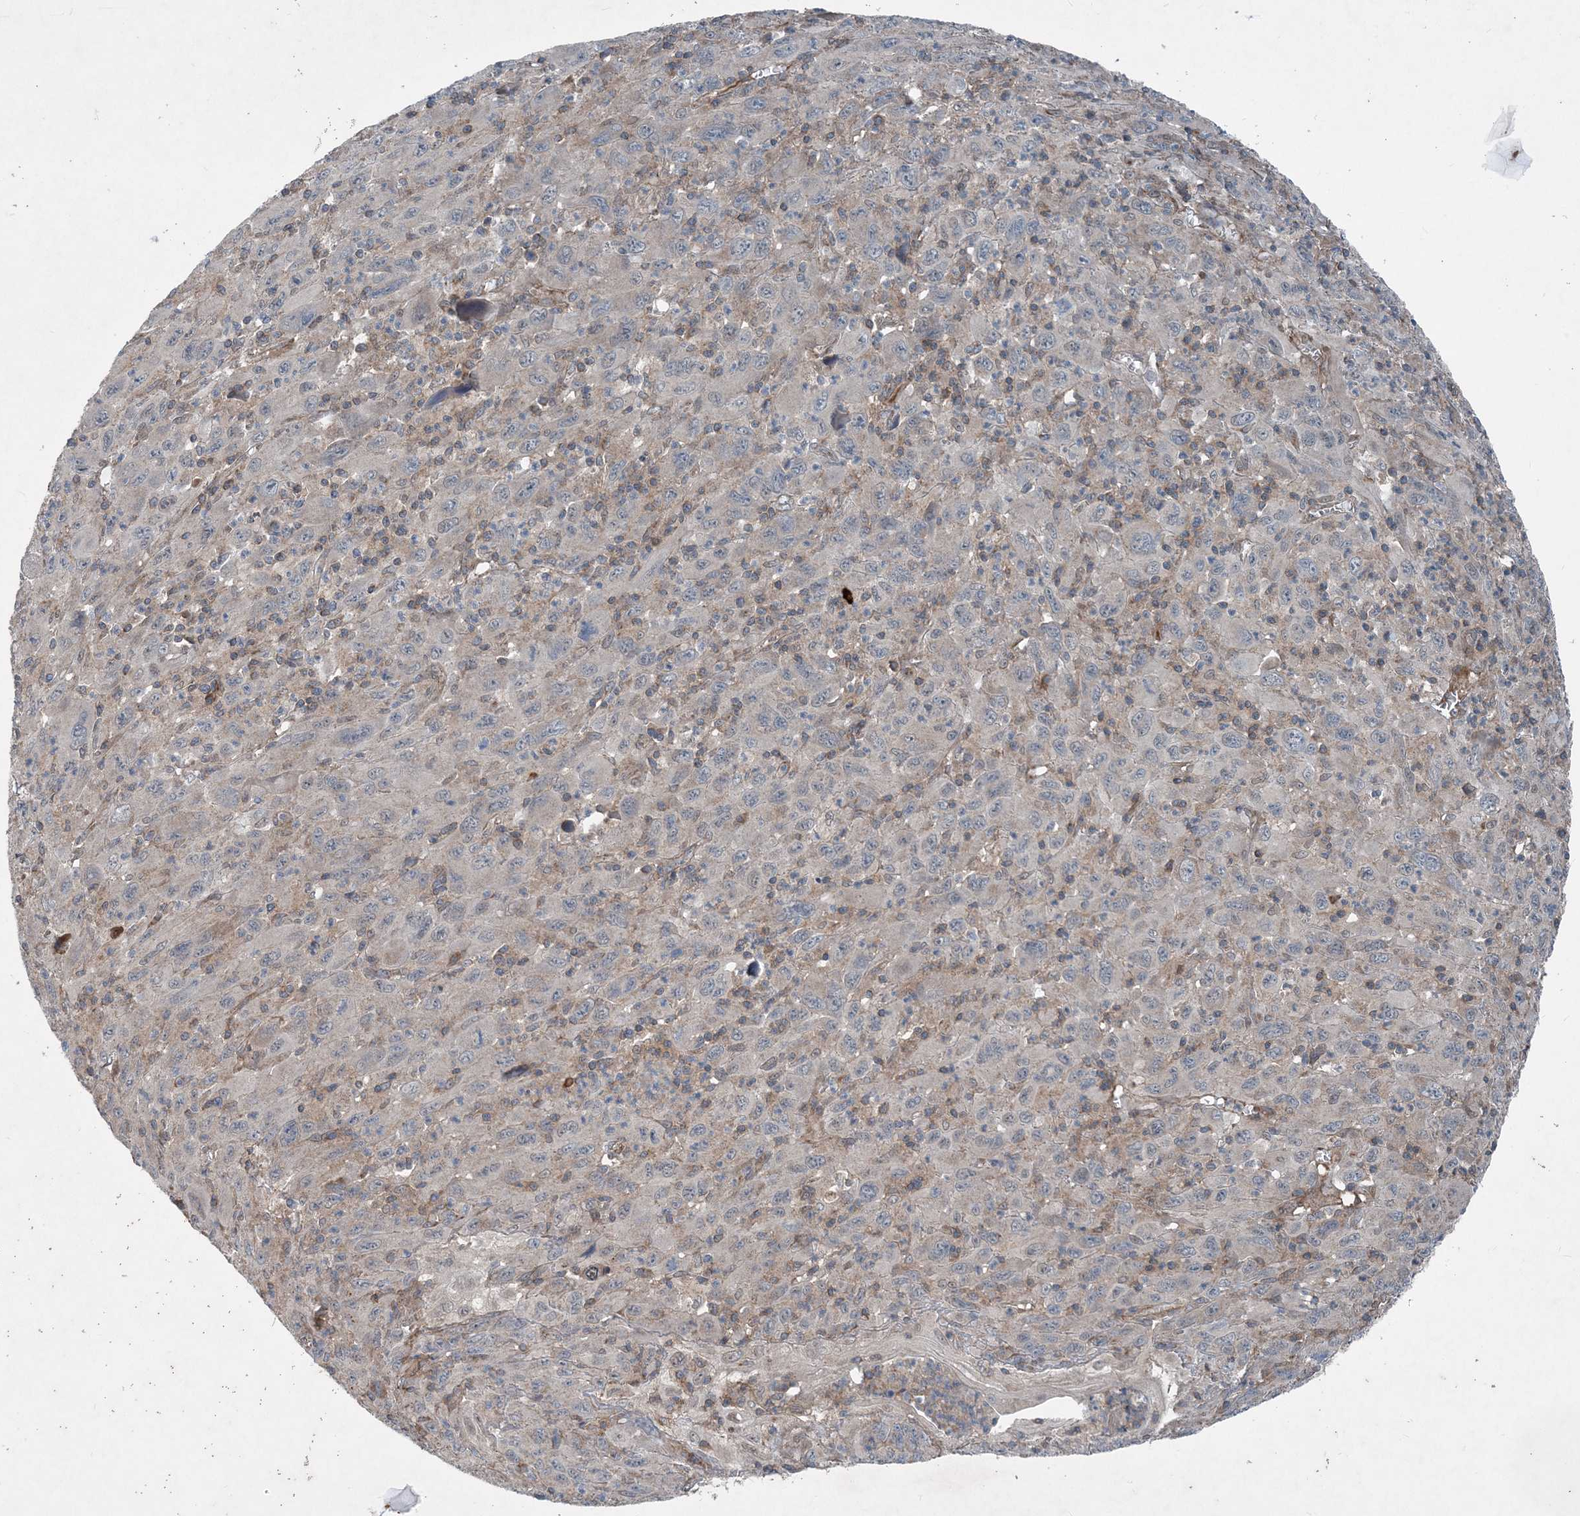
{"staining": {"intensity": "weak", "quantity": "<25%", "location": "cytoplasmic/membranous"}, "tissue": "melanoma", "cell_type": "Tumor cells", "image_type": "cancer", "snomed": [{"axis": "morphology", "description": "Malignant melanoma, Metastatic site"}, {"axis": "topography", "description": "Skin"}], "caption": "Tumor cells are negative for protein expression in human malignant melanoma (metastatic site).", "gene": "NDUFA2", "patient": {"sex": "female", "age": 56}}